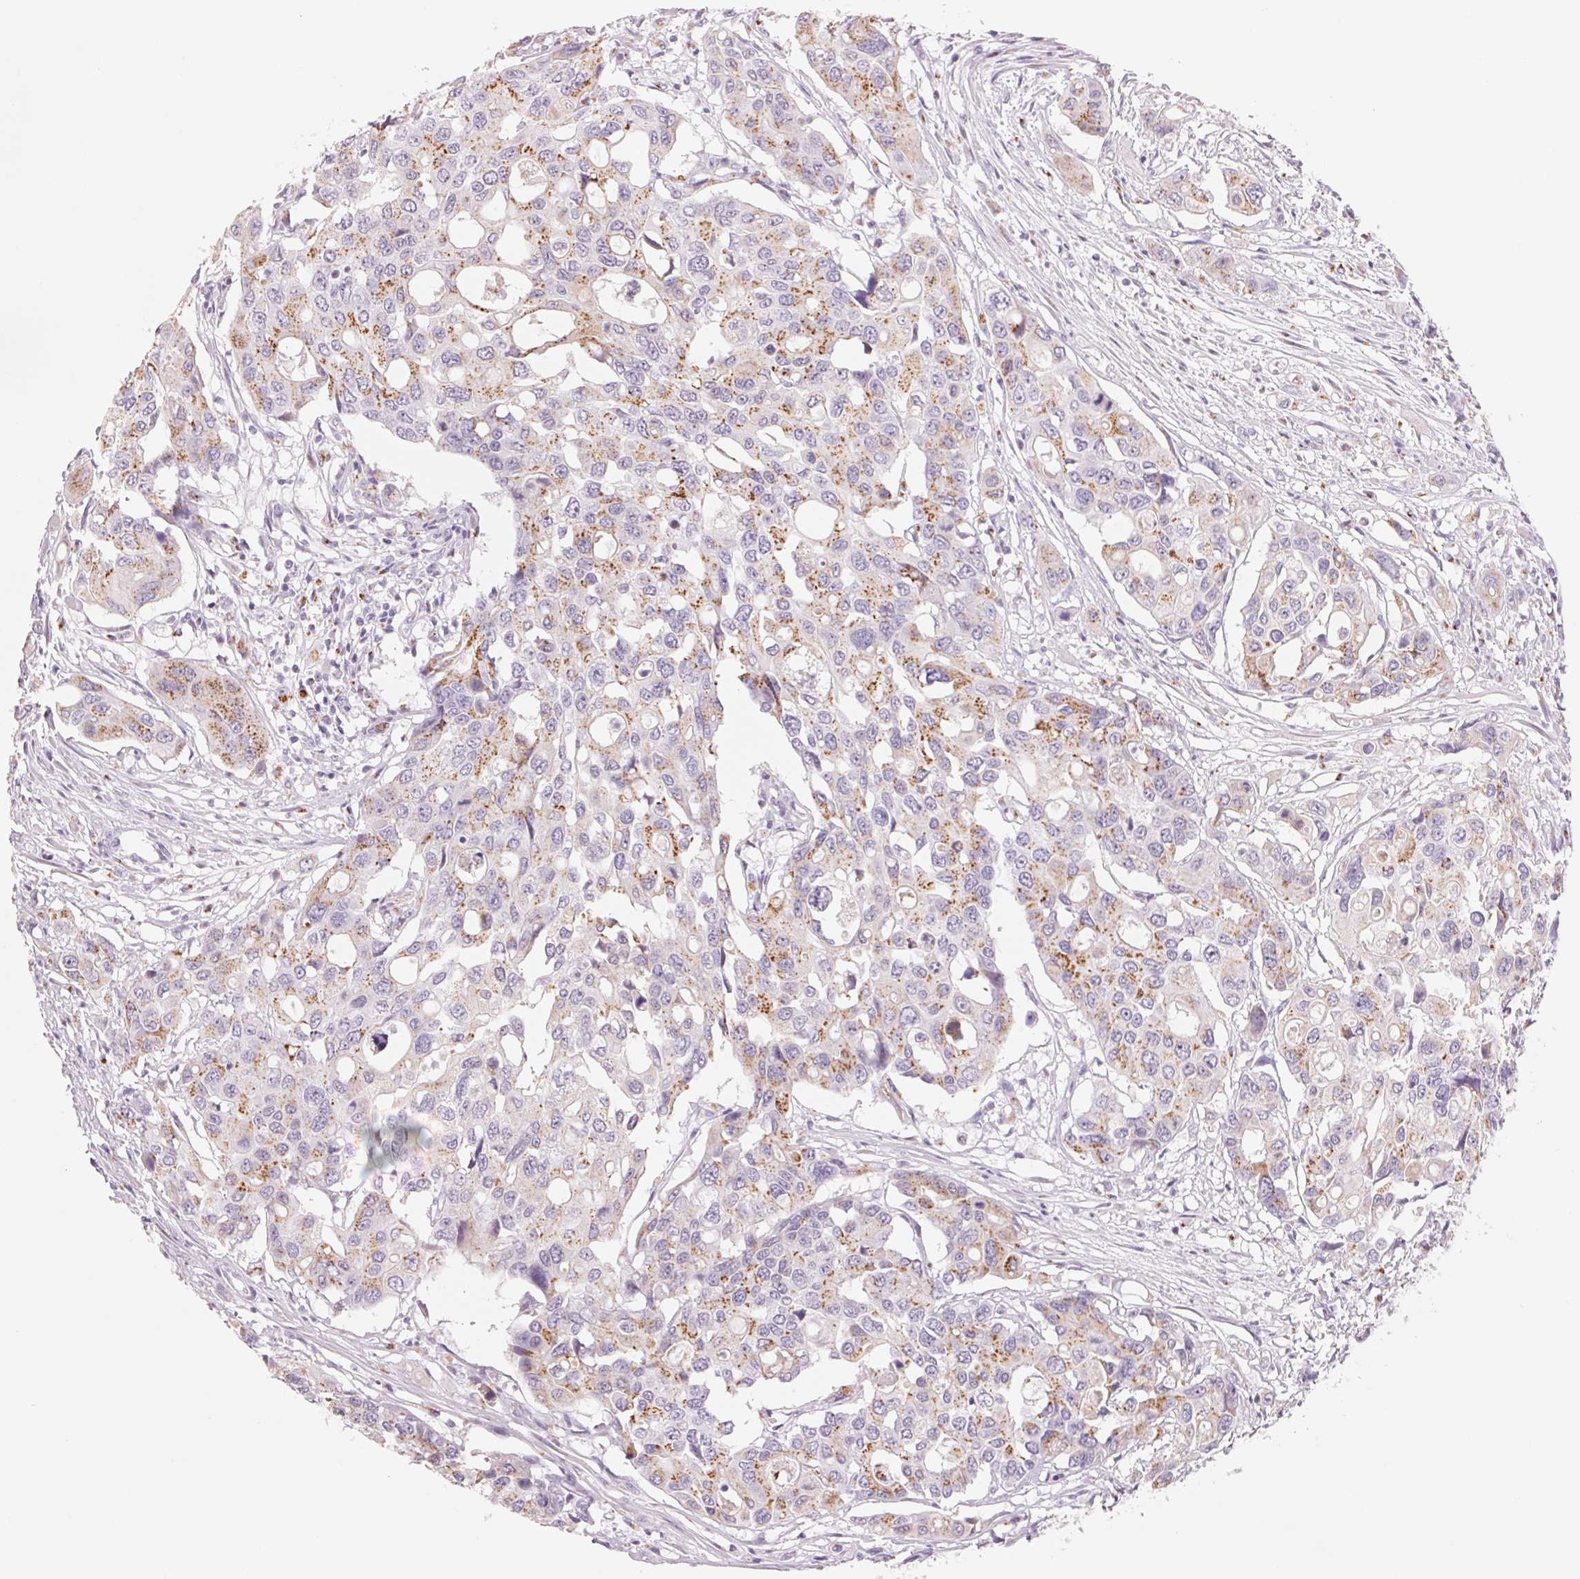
{"staining": {"intensity": "moderate", "quantity": "25%-75%", "location": "cytoplasmic/membranous"}, "tissue": "colorectal cancer", "cell_type": "Tumor cells", "image_type": "cancer", "snomed": [{"axis": "morphology", "description": "Adenocarcinoma, NOS"}, {"axis": "topography", "description": "Colon"}], "caption": "There is medium levels of moderate cytoplasmic/membranous positivity in tumor cells of adenocarcinoma (colorectal), as demonstrated by immunohistochemical staining (brown color).", "gene": "GALNT7", "patient": {"sex": "male", "age": 77}}